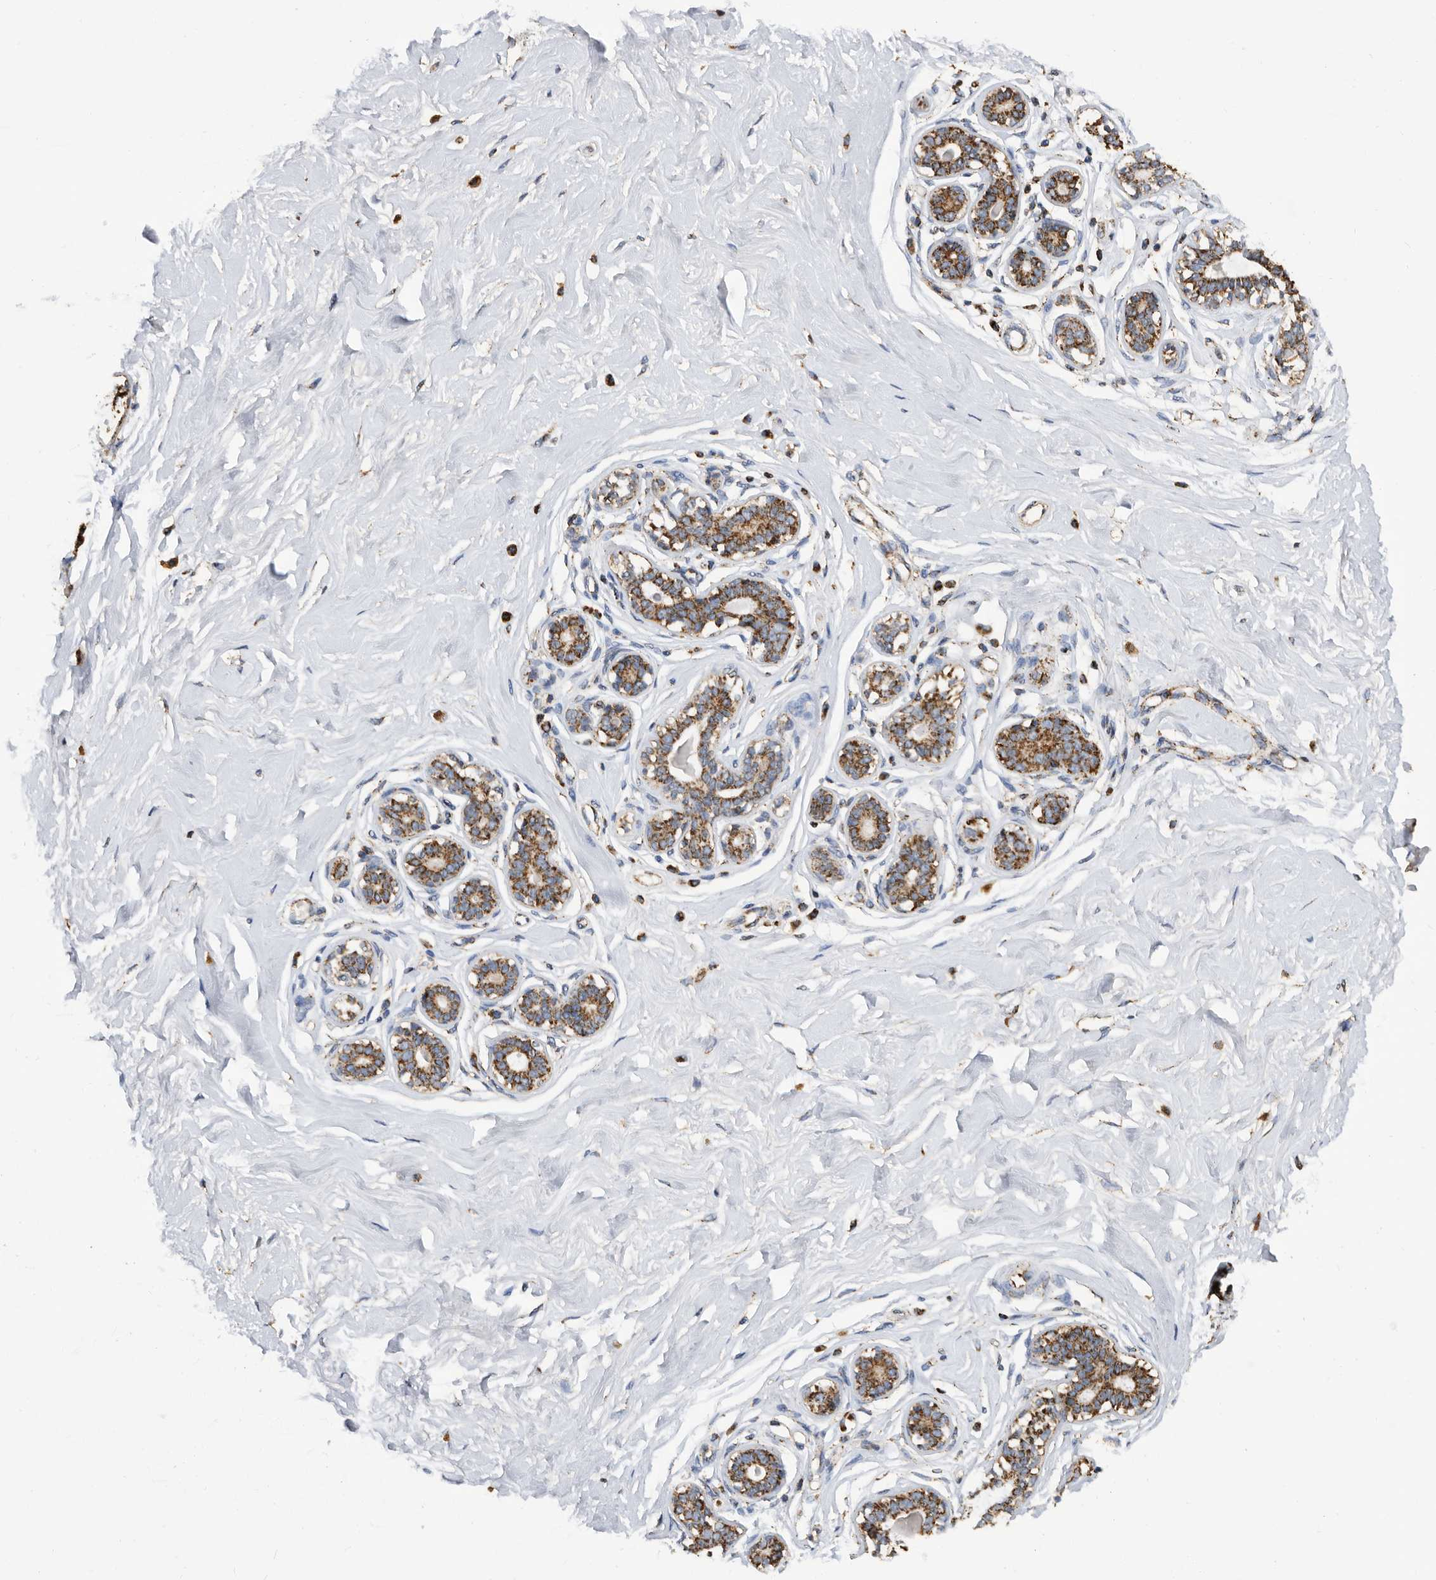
{"staining": {"intensity": "negative", "quantity": "none", "location": "none"}, "tissue": "breast", "cell_type": "Adipocytes", "image_type": "normal", "snomed": [{"axis": "morphology", "description": "Normal tissue, NOS"}, {"axis": "morphology", "description": "Adenoma, NOS"}, {"axis": "topography", "description": "Breast"}], "caption": "A high-resolution micrograph shows immunohistochemistry (IHC) staining of unremarkable breast, which demonstrates no significant staining in adipocytes. (Brightfield microscopy of DAB immunohistochemistry (IHC) at high magnification).", "gene": "WFDC1", "patient": {"sex": "female", "age": 23}}